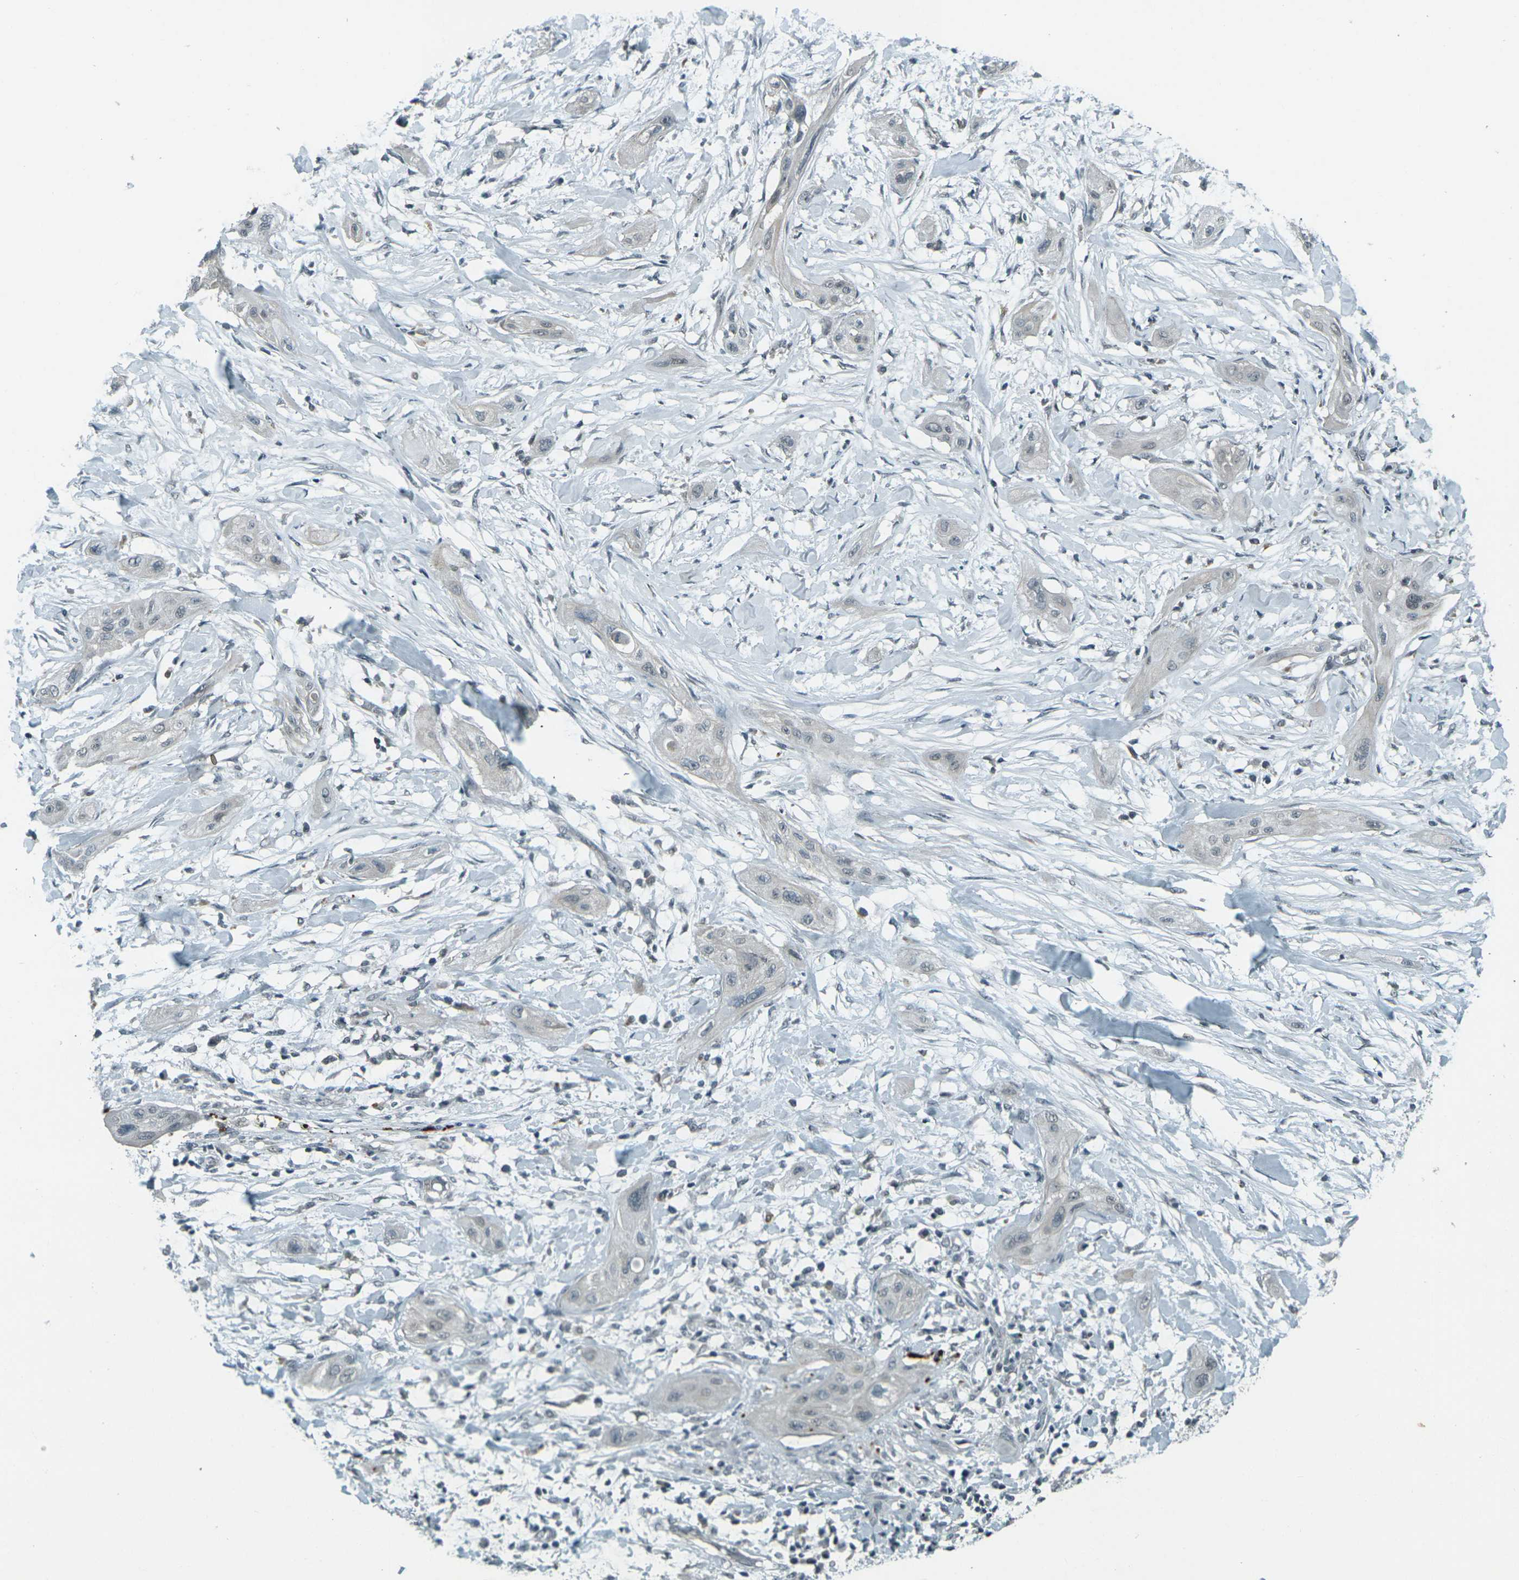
{"staining": {"intensity": "negative", "quantity": "none", "location": "none"}, "tissue": "lung cancer", "cell_type": "Tumor cells", "image_type": "cancer", "snomed": [{"axis": "morphology", "description": "Squamous cell carcinoma, NOS"}, {"axis": "topography", "description": "Lung"}], "caption": "This is an immunohistochemistry photomicrograph of squamous cell carcinoma (lung). There is no positivity in tumor cells.", "gene": "GPR19", "patient": {"sex": "female", "age": 47}}